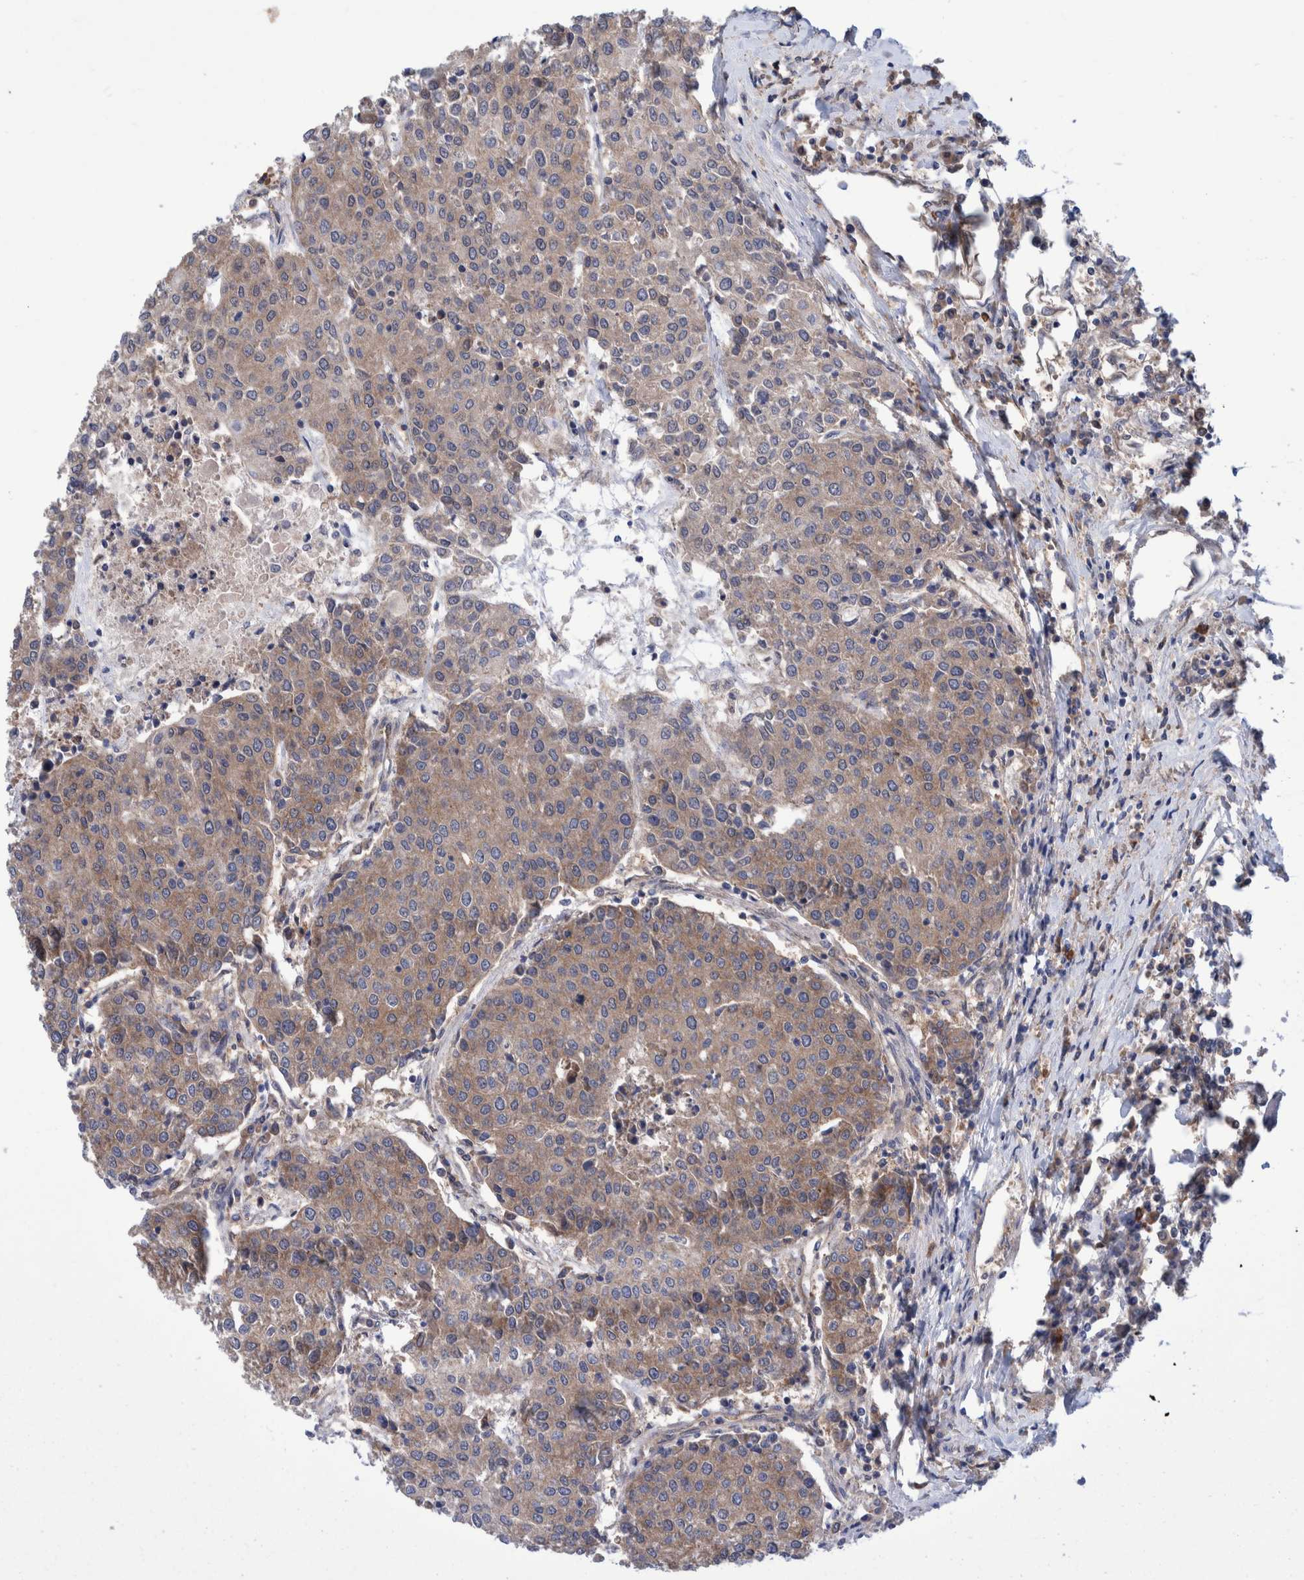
{"staining": {"intensity": "weak", "quantity": ">75%", "location": "cytoplasmic/membranous"}, "tissue": "urothelial cancer", "cell_type": "Tumor cells", "image_type": "cancer", "snomed": [{"axis": "morphology", "description": "Urothelial carcinoma, High grade"}, {"axis": "topography", "description": "Urinary bladder"}], "caption": "IHC (DAB) staining of human high-grade urothelial carcinoma shows weak cytoplasmic/membranous protein expression in approximately >75% of tumor cells. Immunohistochemistry stains the protein in brown and the nuclei are stained blue.", "gene": "PFAS", "patient": {"sex": "female", "age": 85}}